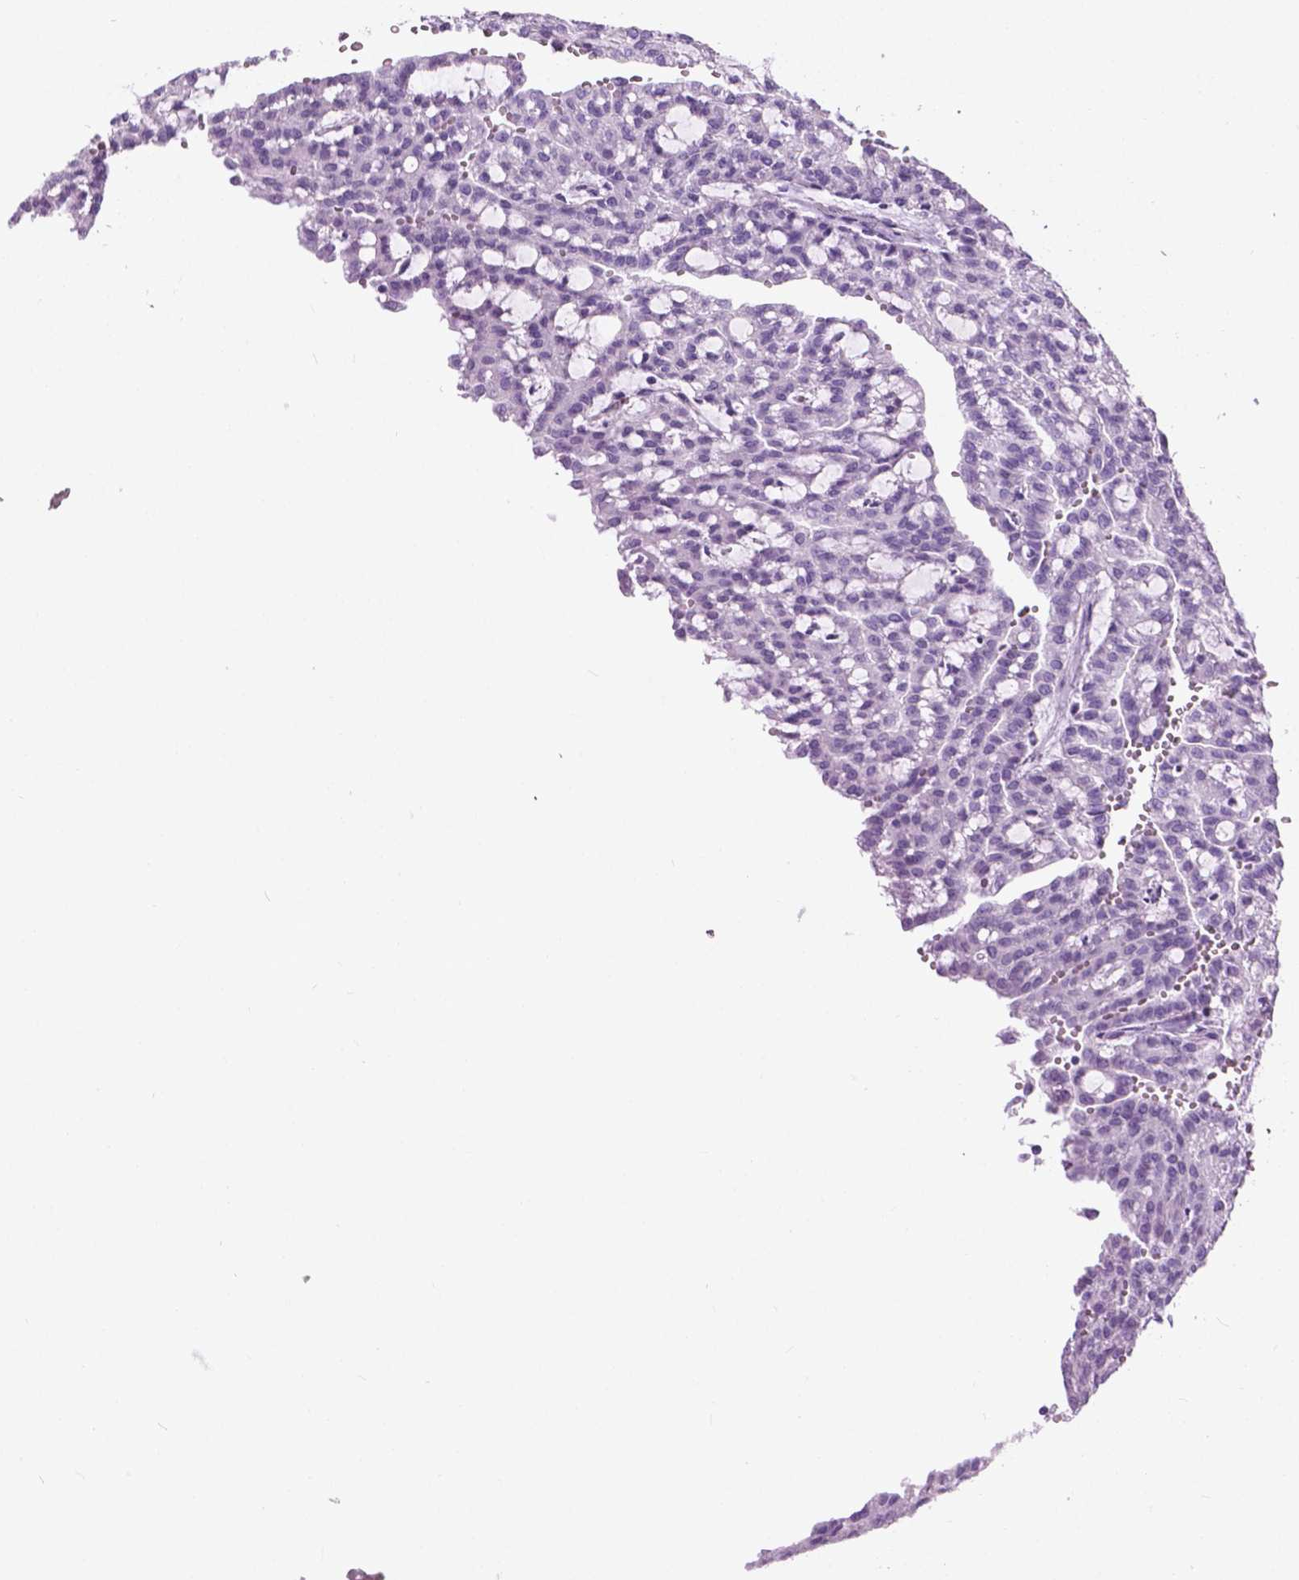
{"staining": {"intensity": "negative", "quantity": "none", "location": "none"}, "tissue": "renal cancer", "cell_type": "Tumor cells", "image_type": "cancer", "snomed": [{"axis": "morphology", "description": "Adenocarcinoma, NOS"}, {"axis": "topography", "description": "Kidney"}], "caption": "Image shows no significant protein staining in tumor cells of renal adenocarcinoma.", "gene": "SPECC1L", "patient": {"sex": "male", "age": 63}}